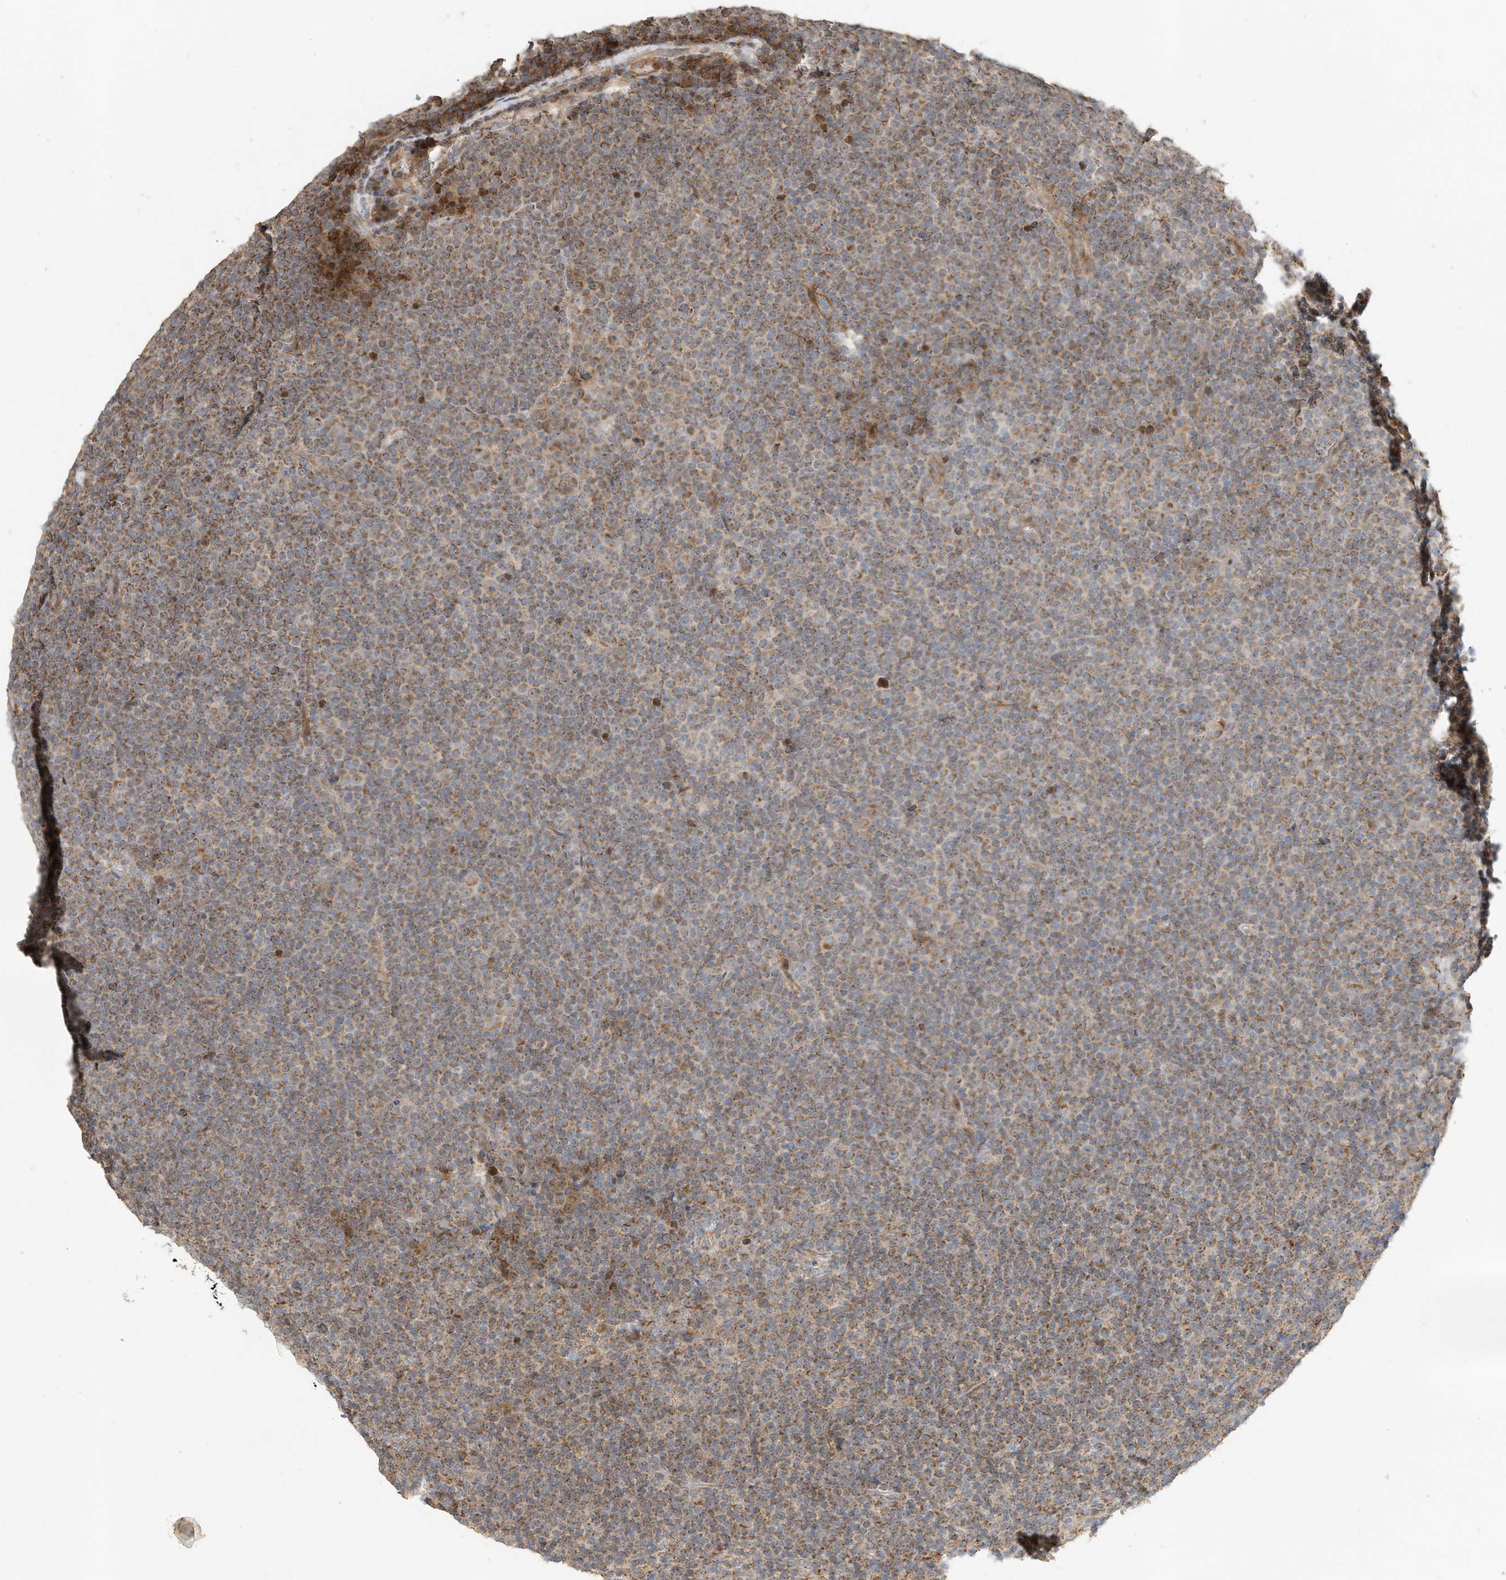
{"staining": {"intensity": "moderate", "quantity": ">75%", "location": "cytoplasmic/membranous"}, "tissue": "lymphoma", "cell_type": "Tumor cells", "image_type": "cancer", "snomed": [{"axis": "morphology", "description": "Malignant lymphoma, non-Hodgkin's type, Low grade"}, {"axis": "topography", "description": "Lymph node"}], "caption": "A brown stain highlights moderate cytoplasmic/membranous positivity of a protein in low-grade malignant lymphoma, non-Hodgkin's type tumor cells. The protein of interest is stained brown, and the nuclei are stained in blue (DAB (3,3'-diaminobenzidine) IHC with brightfield microscopy, high magnification).", "gene": "CAGE1", "patient": {"sex": "female", "age": 67}}